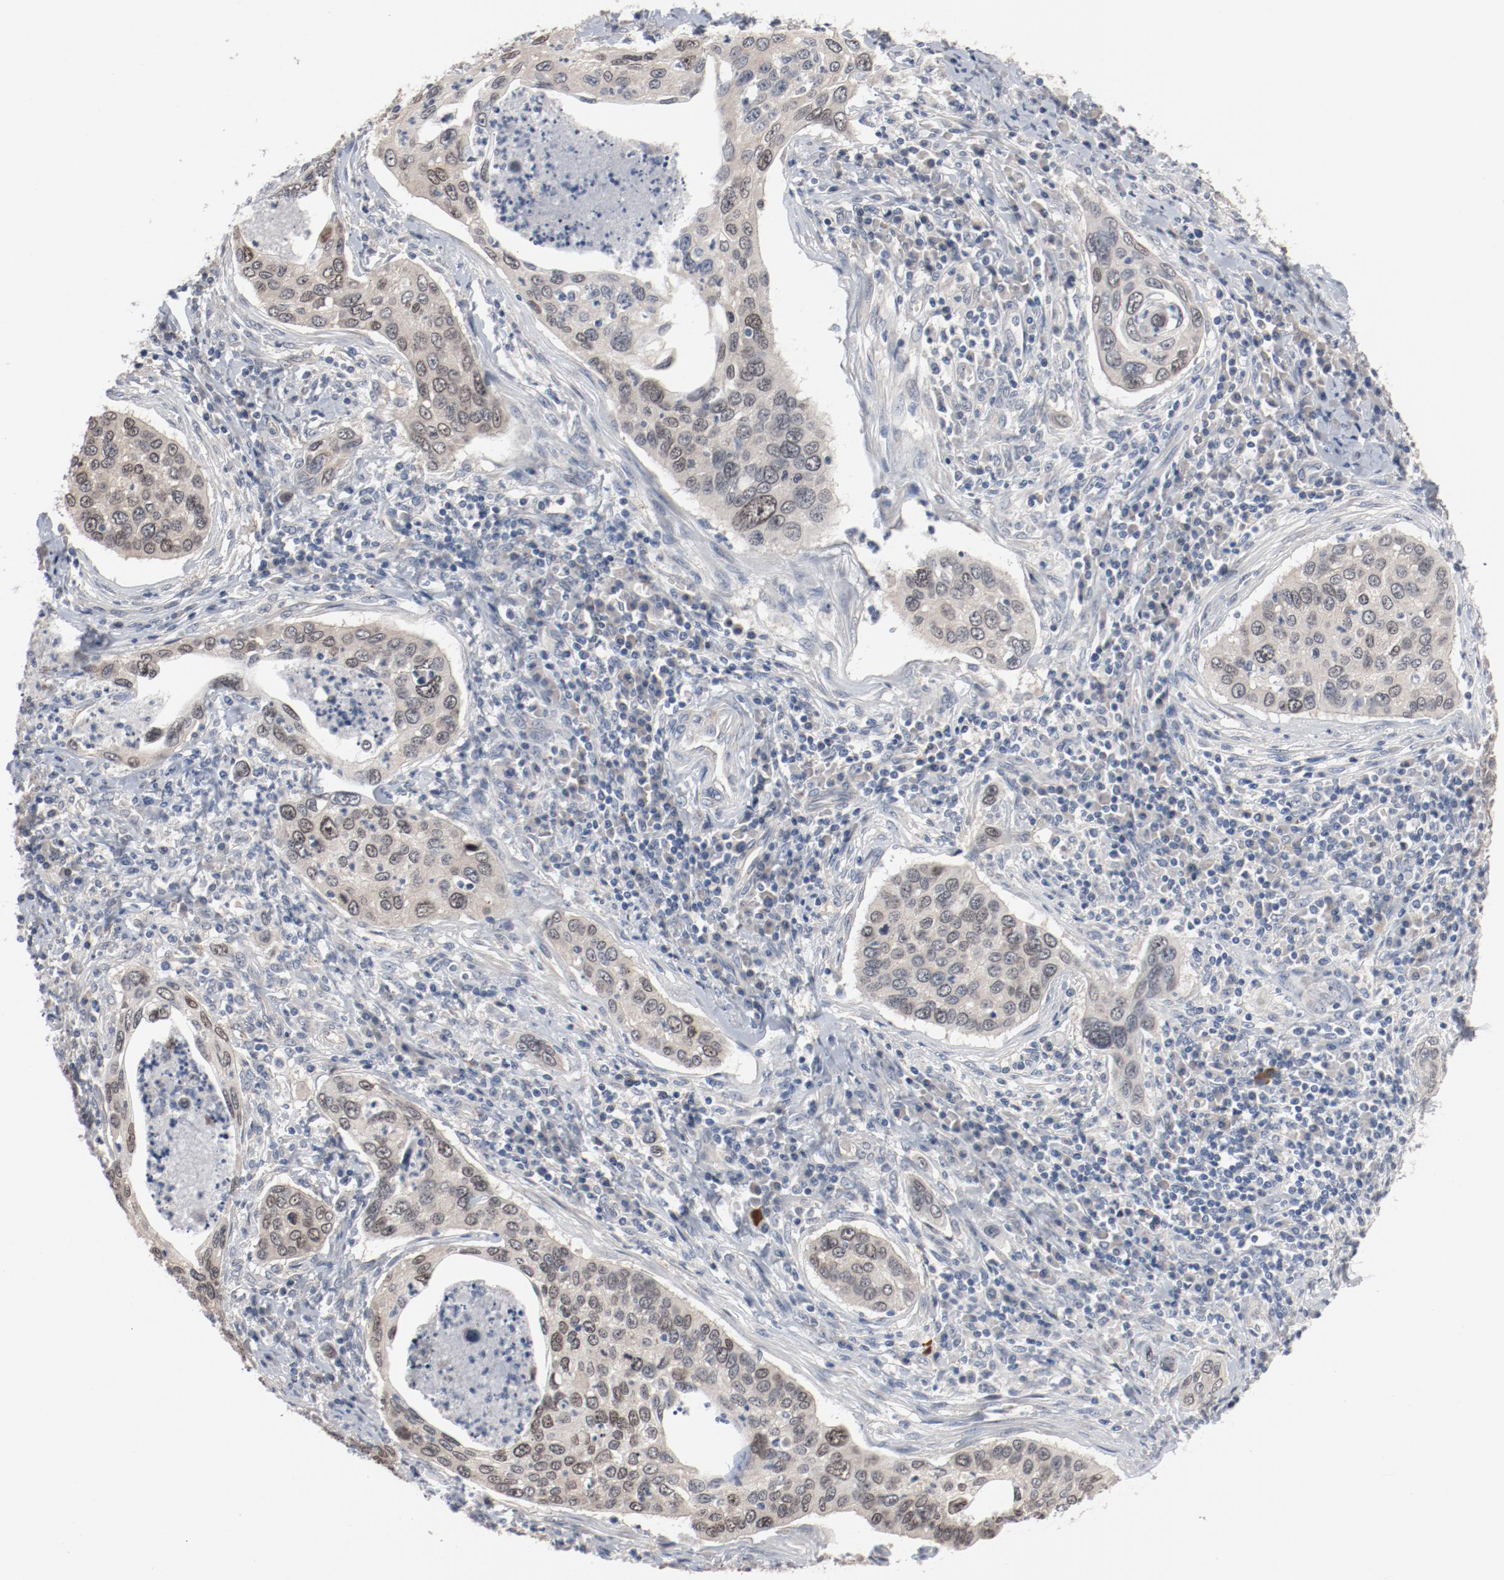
{"staining": {"intensity": "weak", "quantity": ">75%", "location": "cytoplasmic/membranous"}, "tissue": "cervical cancer", "cell_type": "Tumor cells", "image_type": "cancer", "snomed": [{"axis": "morphology", "description": "Squamous cell carcinoma, NOS"}, {"axis": "topography", "description": "Cervix"}], "caption": "There is low levels of weak cytoplasmic/membranous staining in tumor cells of cervical cancer, as demonstrated by immunohistochemical staining (brown color).", "gene": "DNAL4", "patient": {"sex": "female", "age": 53}}